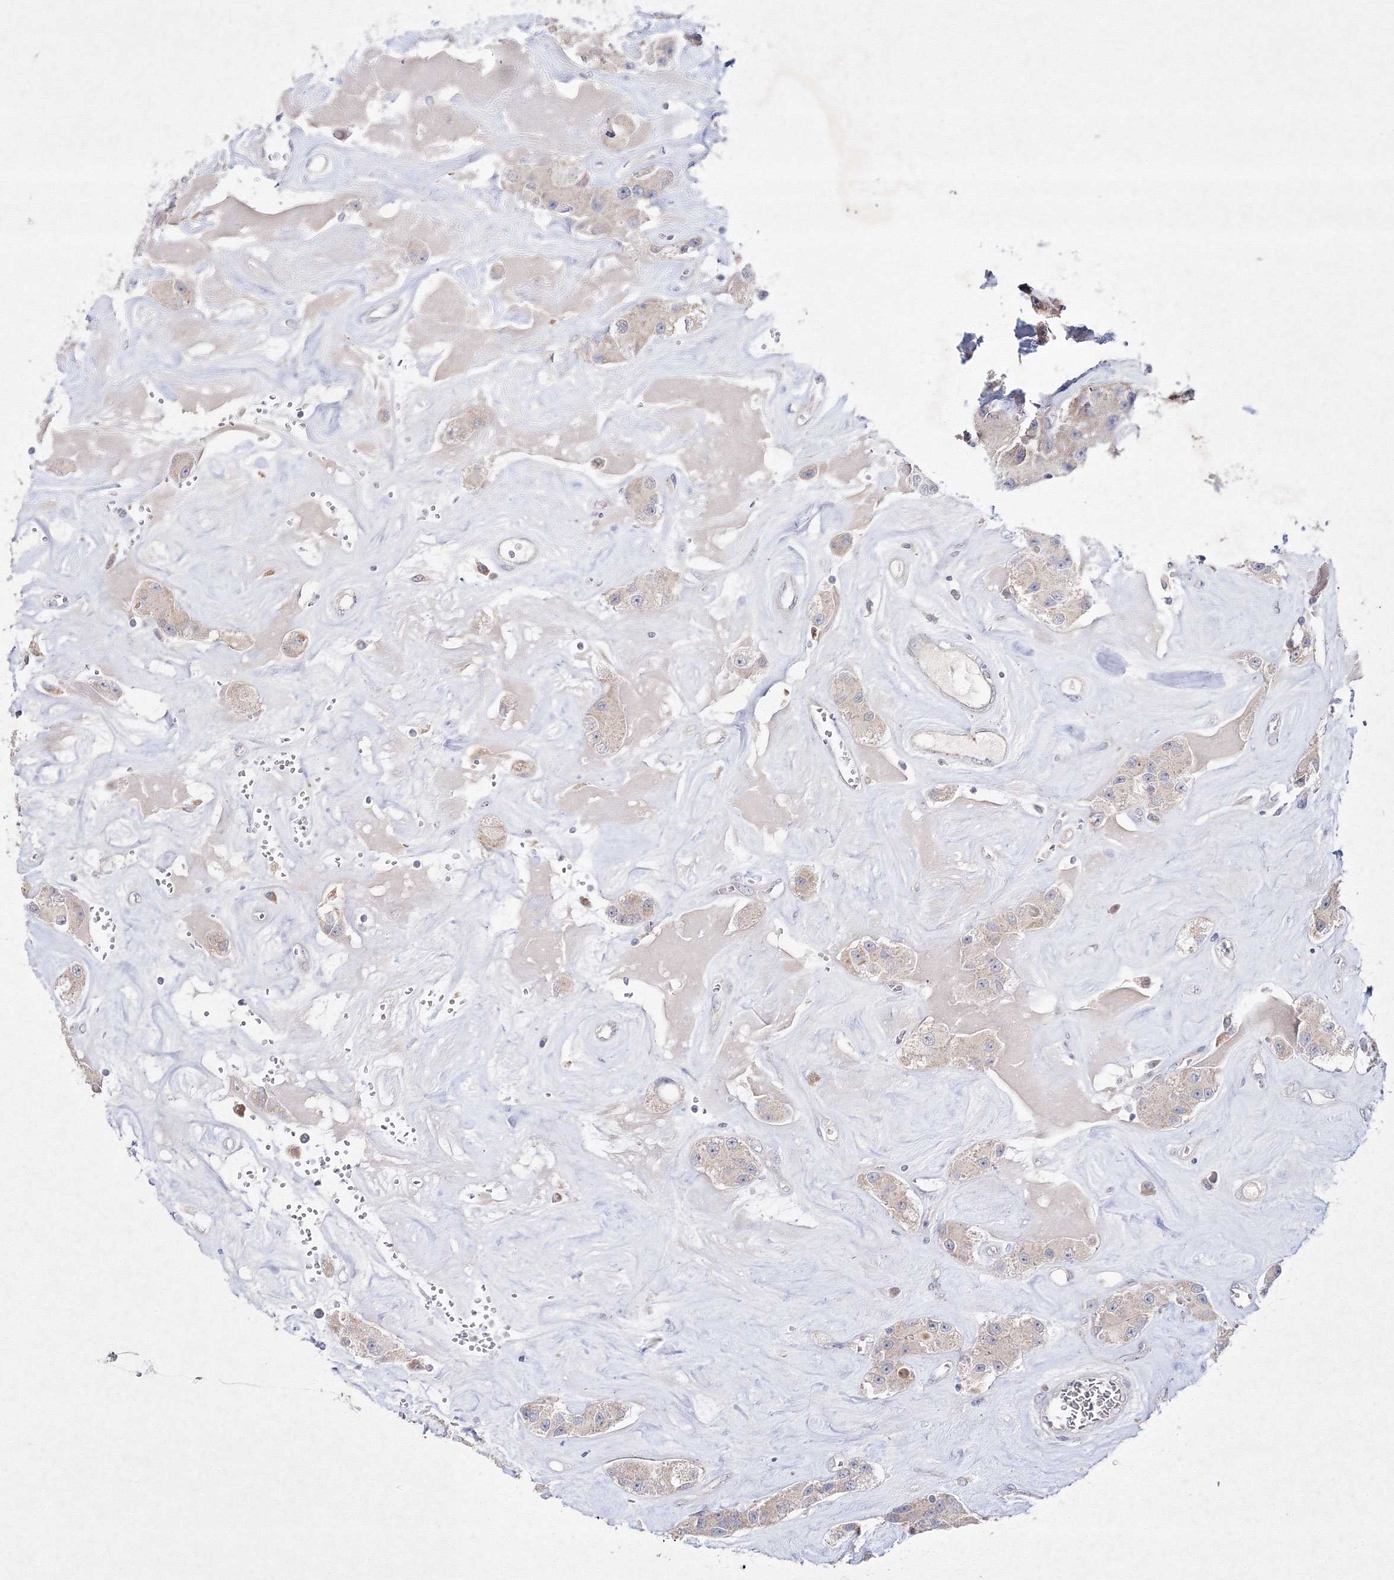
{"staining": {"intensity": "negative", "quantity": "none", "location": "none"}, "tissue": "carcinoid", "cell_type": "Tumor cells", "image_type": "cancer", "snomed": [{"axis": "morphology", "description": "Carcinoid, malignant, NOS"}, {"axis": "topography", "description": "Pancreas"}], "caption": "Immunohistochemistry photomicrograph of neoplastic tissue: carcinoid stained with DAB reveals no significant protein positivity in tumor cells.", "gene": "NEU4", "patient": {"sex": "male", "age": 41}}